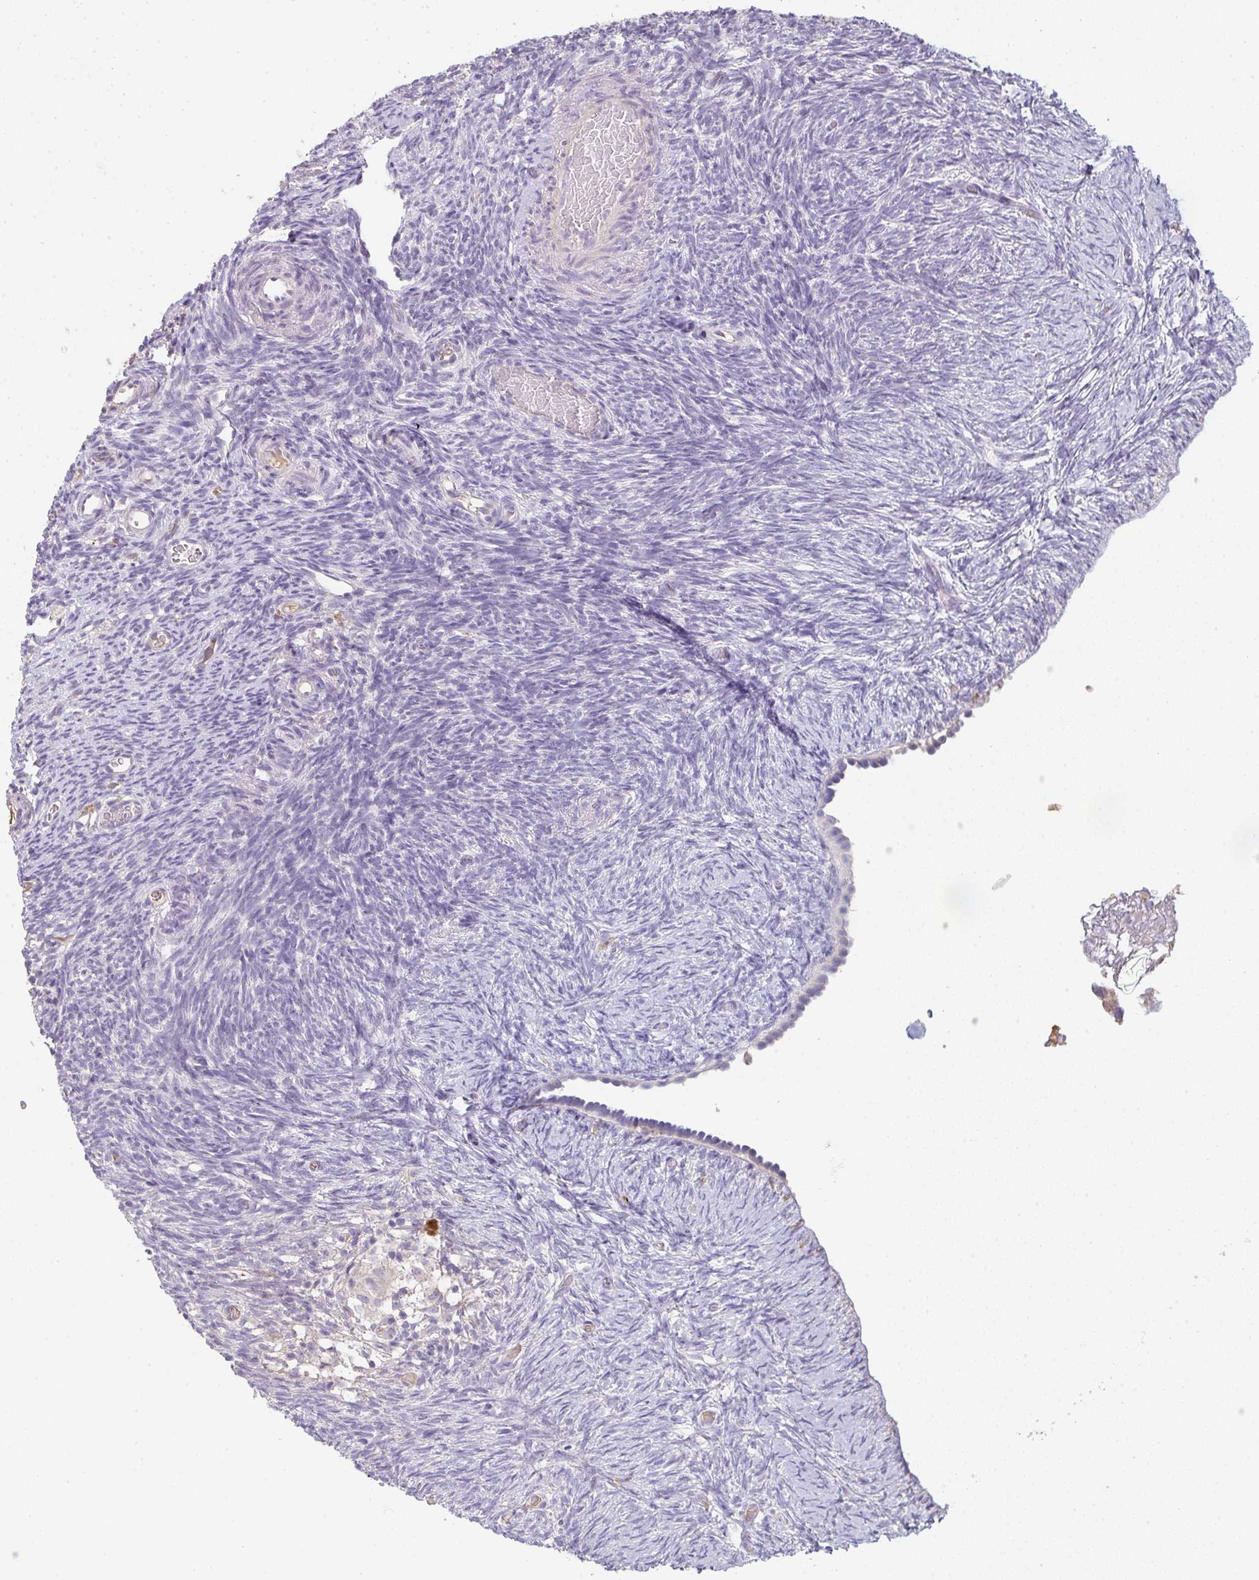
{"staining": {"intensity": "negative", "quantity": "none", "location": "none"}, "tissue": "ovary", "cell_type": "Ovarian stroma cells", "image_type": "normal", "snomed": [{"axis": "morphology", "description": "Normal tissue, NOS"}, {"axis": "topography", "description": "Ovary"}], "caption": "Immunohistochemical staining of unremarkable human ovary exhibits no significant positivity in ovarian stroma cells.", "gene": "ZNF215", "patient": {"sex": "female", "age": 39}}